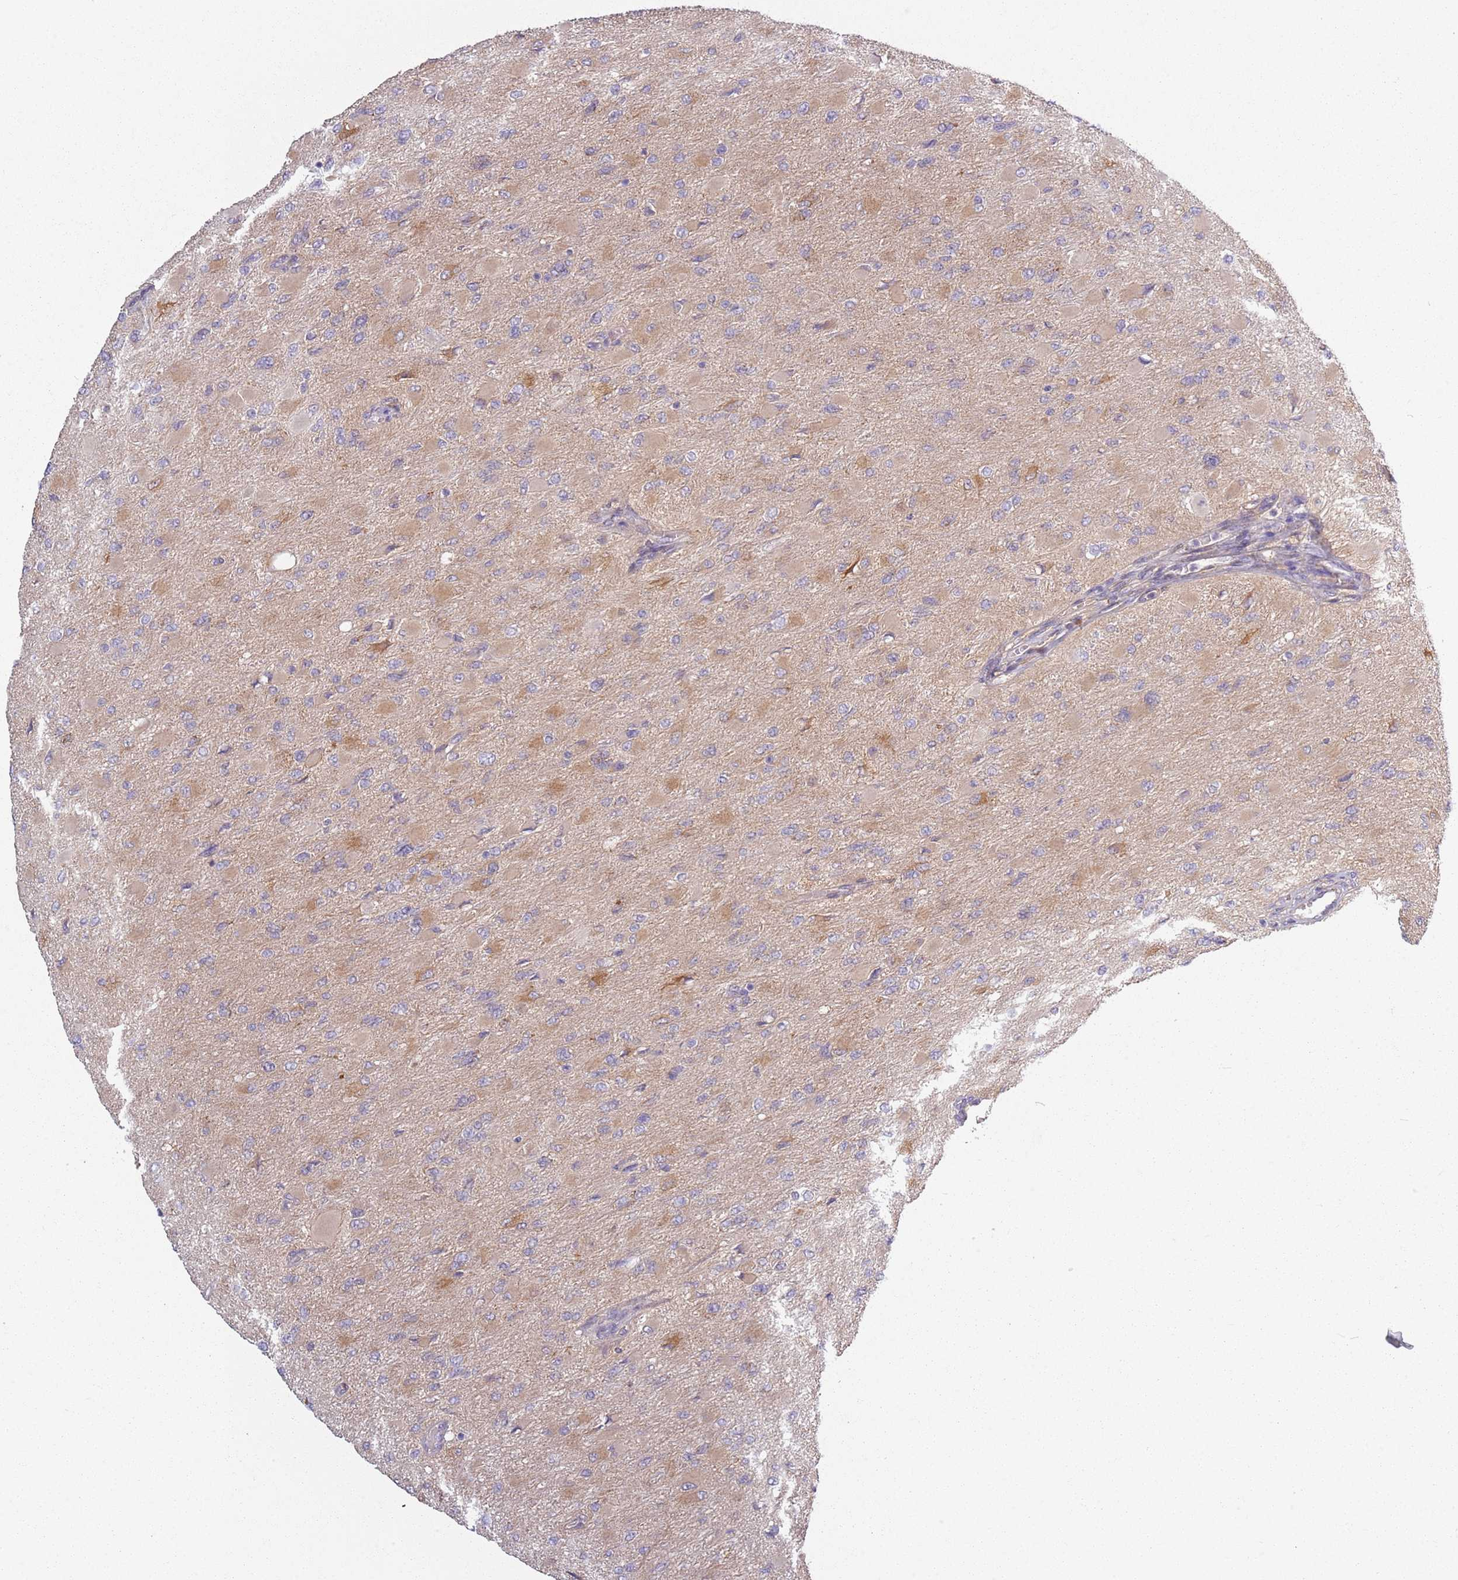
{"staining": {"intensity": "moderate", "quantity": "<25%", "location": "cytoplasmic/membranous"}, "tissue": "glioma", "cell_type": "Tumor cells", "image_type": "cancer", "snomed": [{"axis": "morphology", "description": "Glioma, malignant, High grade"}, {"axis": "topography", "description": "Cerebral cortex"}], "caption": "An immunohistochemistry (IHC) image of neoplastic tissue is shown. Protein staining in brown shows moderate cytoplasmic/membranous positivity in glioma within tumor cells.", "gene": "COQ5", "patient": {"sex": "female", "age": 36}}